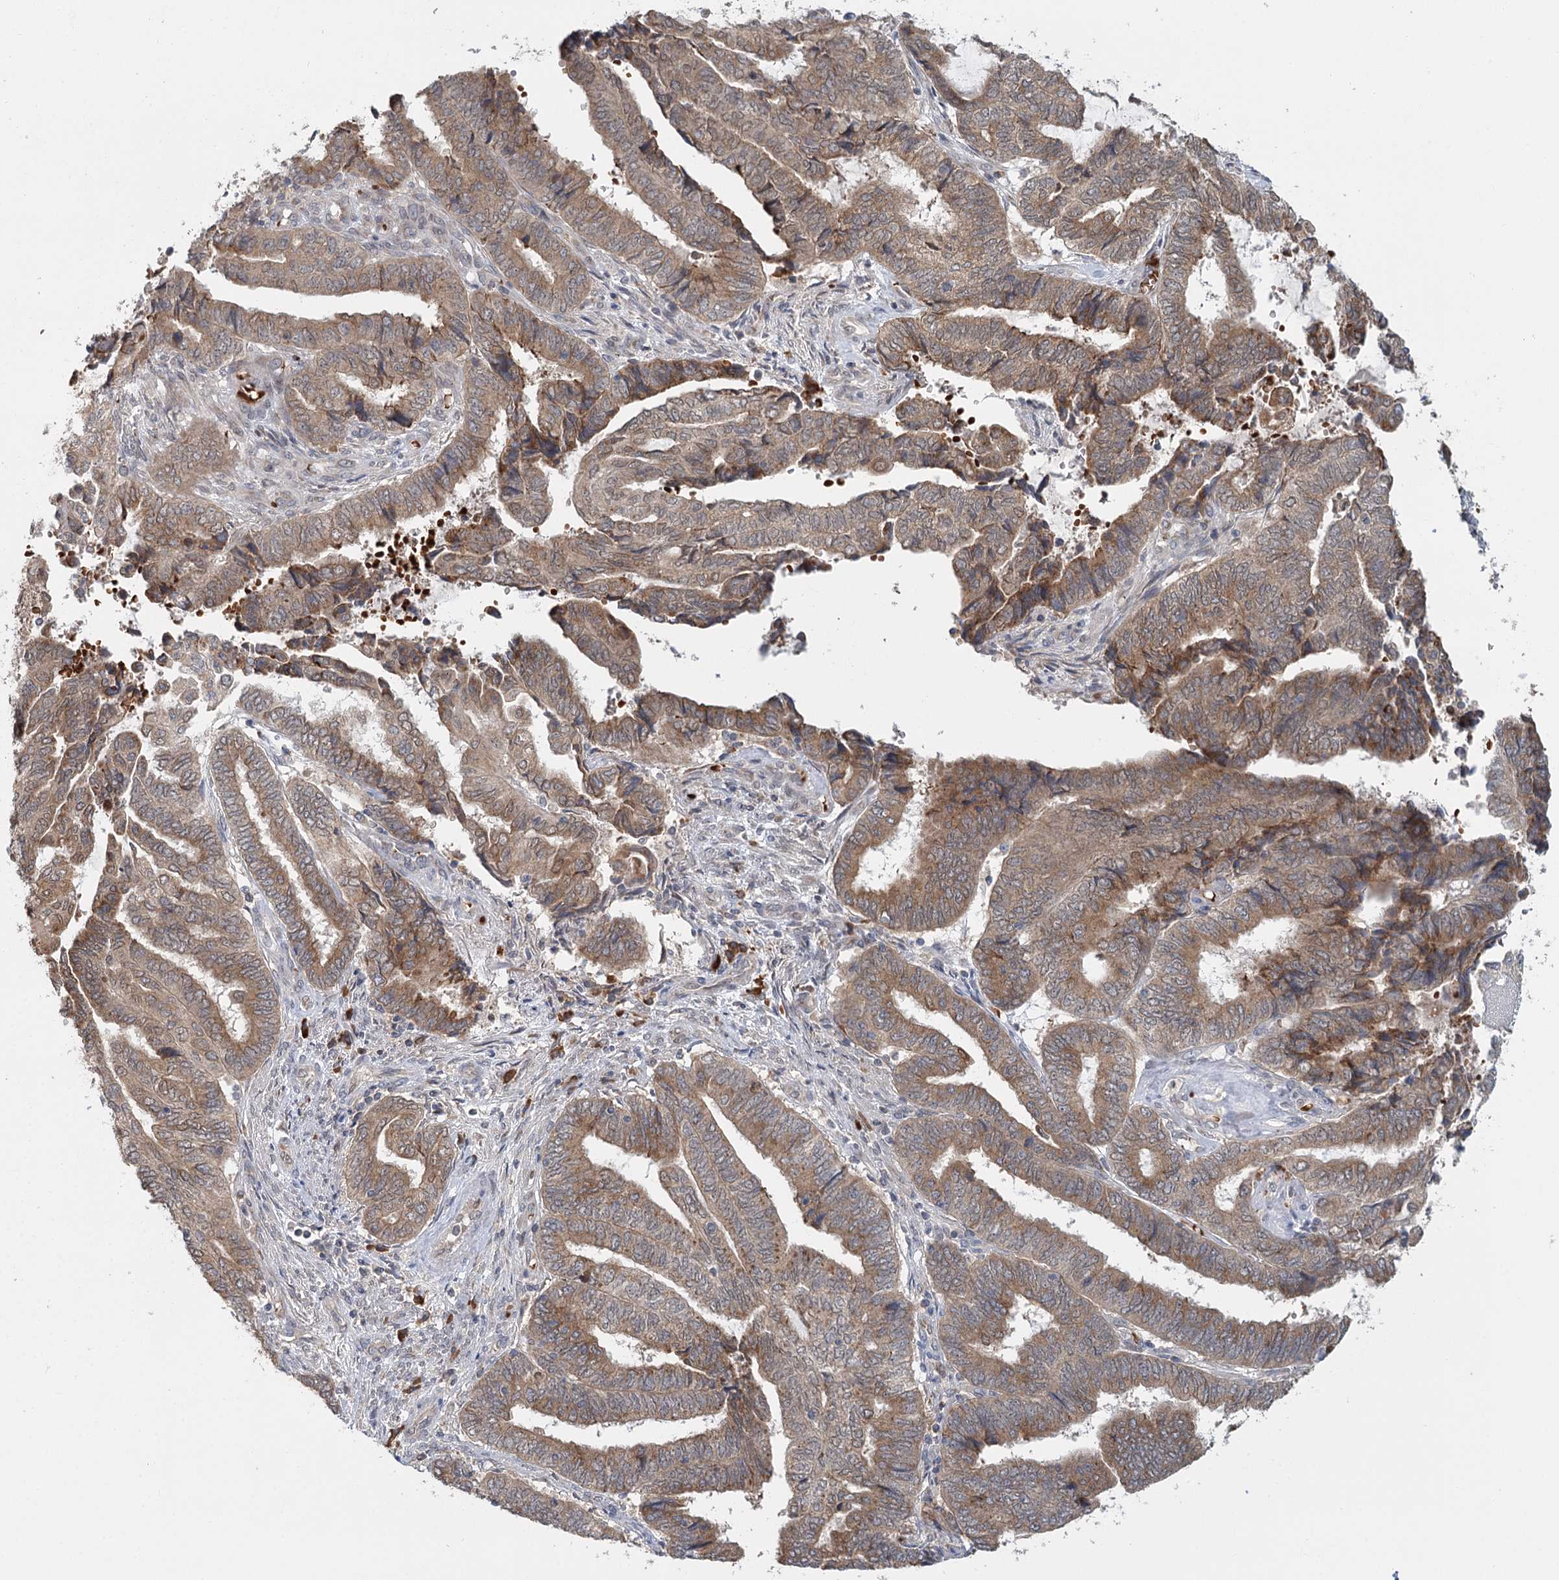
{"staining": {"intensity": "moderate", "quantity": ">75%", "location": "cytoplasmic/membranous"}, "tissue": "endometrial cancer", "cell_type": "Tumor cells", "image_type": "cancer", "snomed": [{"axis": "morphology", "description": "Adenocarcinoma, NOS"}, {"axis": "topography", "description": "Uterus"}, {"axis": "topography", "description": "Endometrium"}], "caption": "This is an image of immunohistochemistry (IHC) staining of endometrial adenocarcinoma, which shows moderate expression in the cytoplasmic/membranous of tumor cells.", "gene": "ADK", "patient": {"sex": "female", "age": 70}}